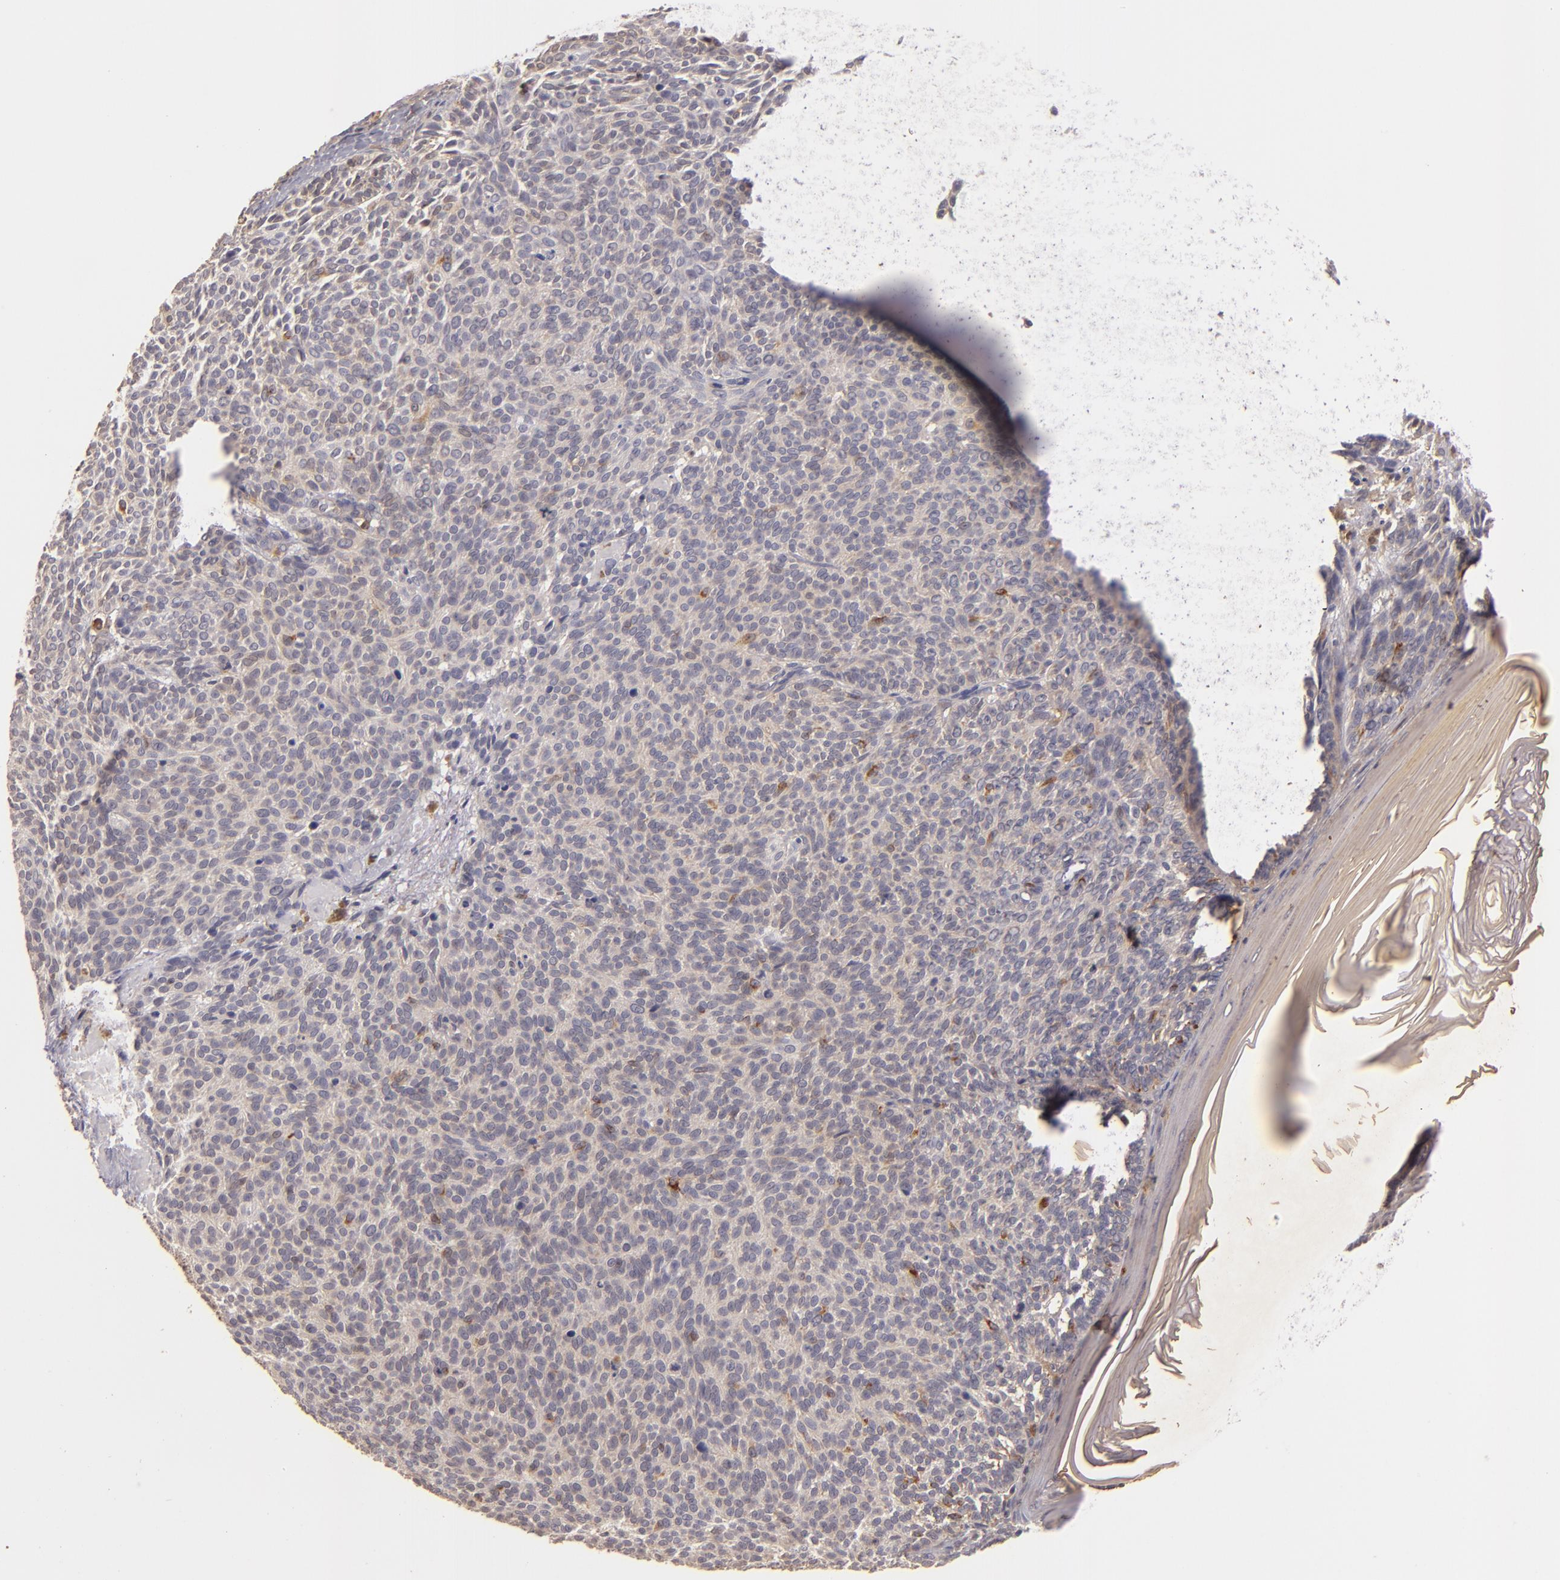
{"staining": {"intensity": "weak", "quantity": ">75%", "location": "cytoplasmic/membranous"}, "tissue": "skin cancer", "cell_type": "Tumor cells", "image_type": "cancer", "snomed": [{"axis": "morphology", "description": "Basal cell carcinoma"}, {"axis": "topography", "description": "Skin"}], "caption": "Skin cancer (basal cell carcinoma) stained for a protein exhibits weak cytoplasmic/membranous positivity in tumor cells.", "gene": "PRKCD", "patient": {"sex": "male", "age": 63}}